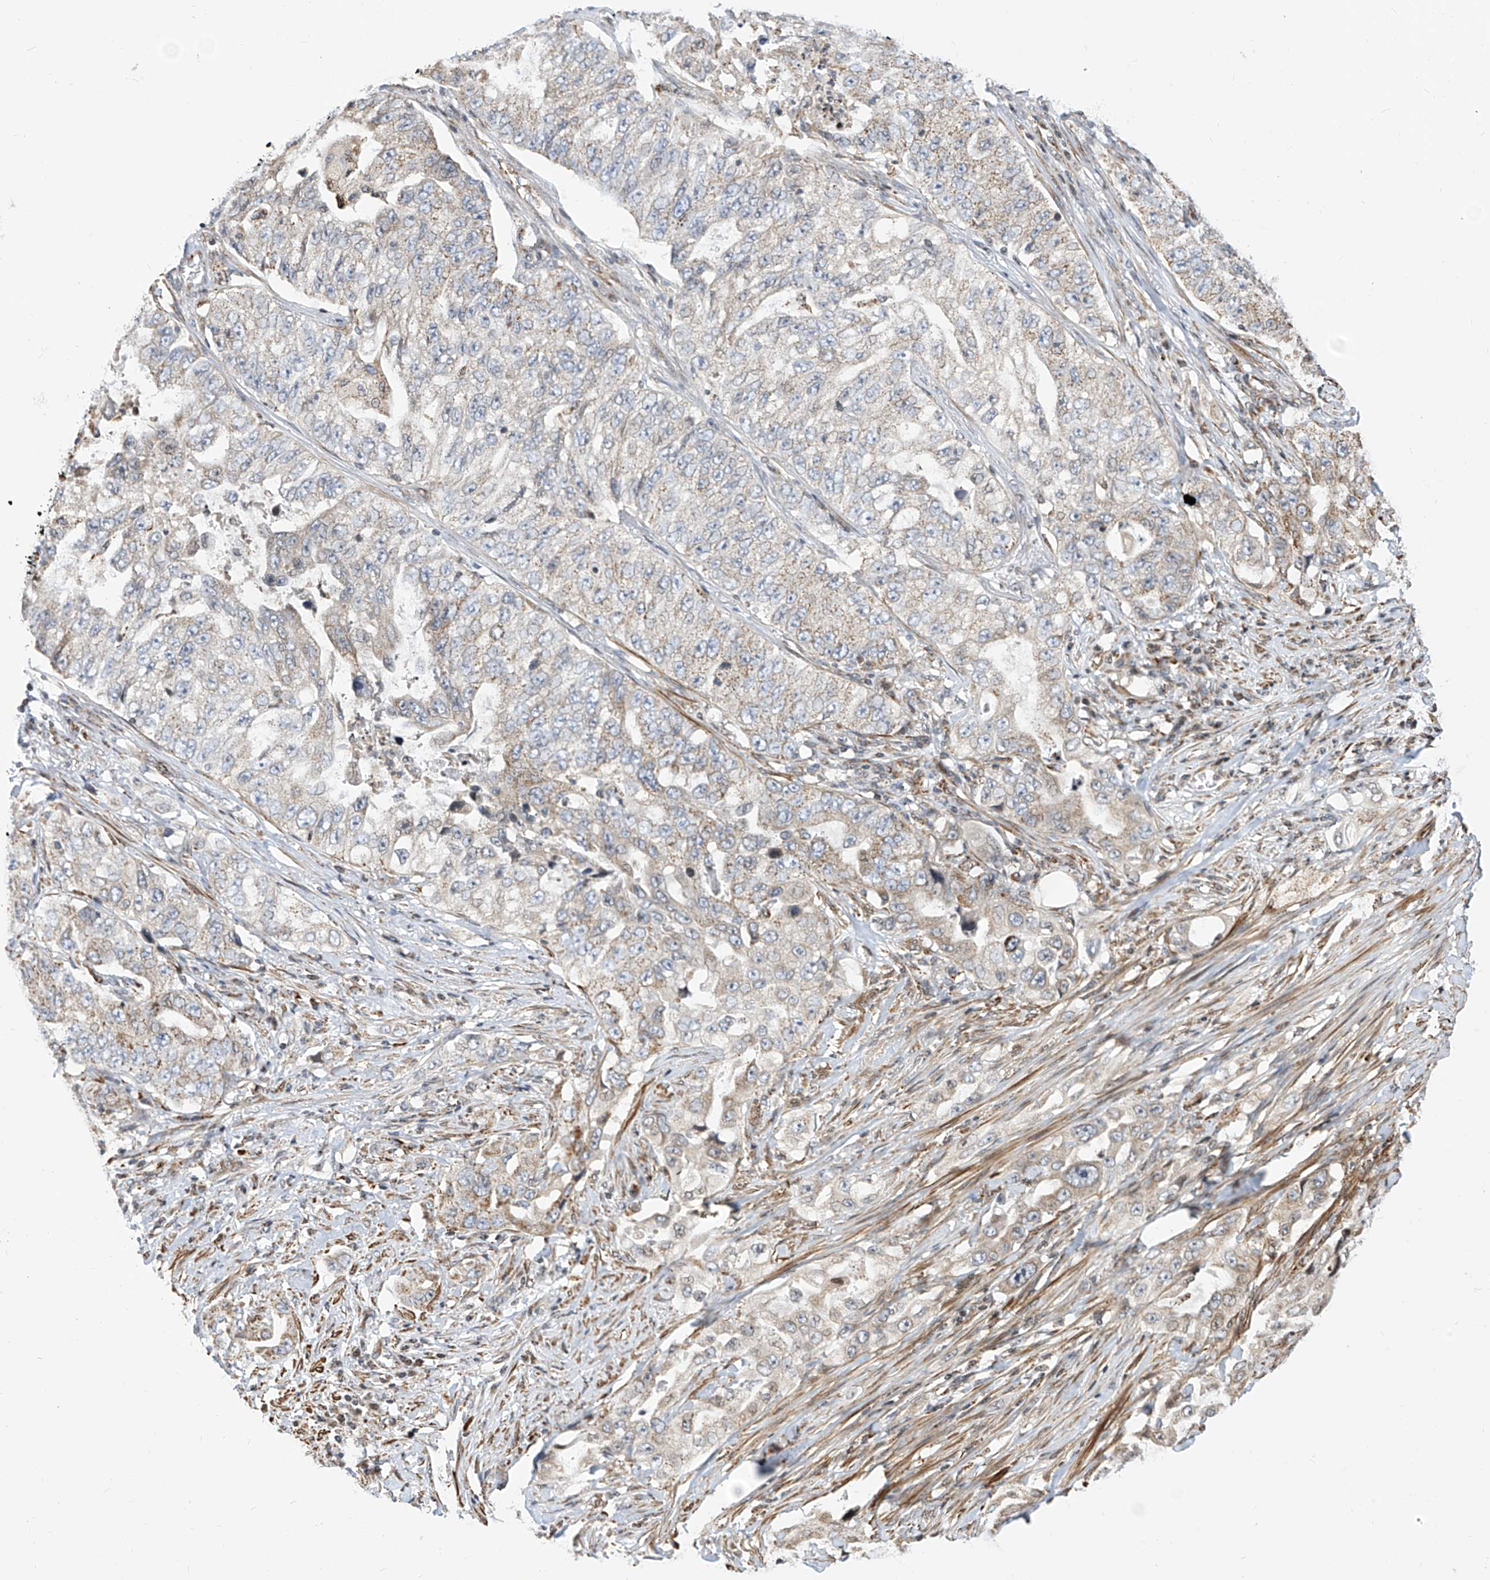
{"staining": {"intensity": "weak", "quantity": ">75%", "location": "cytoplasmic/membranous"}, "tissue": "lung cancer", "cell_type": "Tumor cells", "image_type": "cancer", "snomed": [{"axis": "morphology", "description": "Adenocarcinoma, NOS"}, {"axis": "topography", "description": "Lung"}], "caption": "The immunohistochemical stain labels weak cytoplasmic/membranous expression in tumor cells of adenocarcinoma (lung) tissue.", "gene": "TTLL8", "patient": {"sex": "female", "age": 51}}